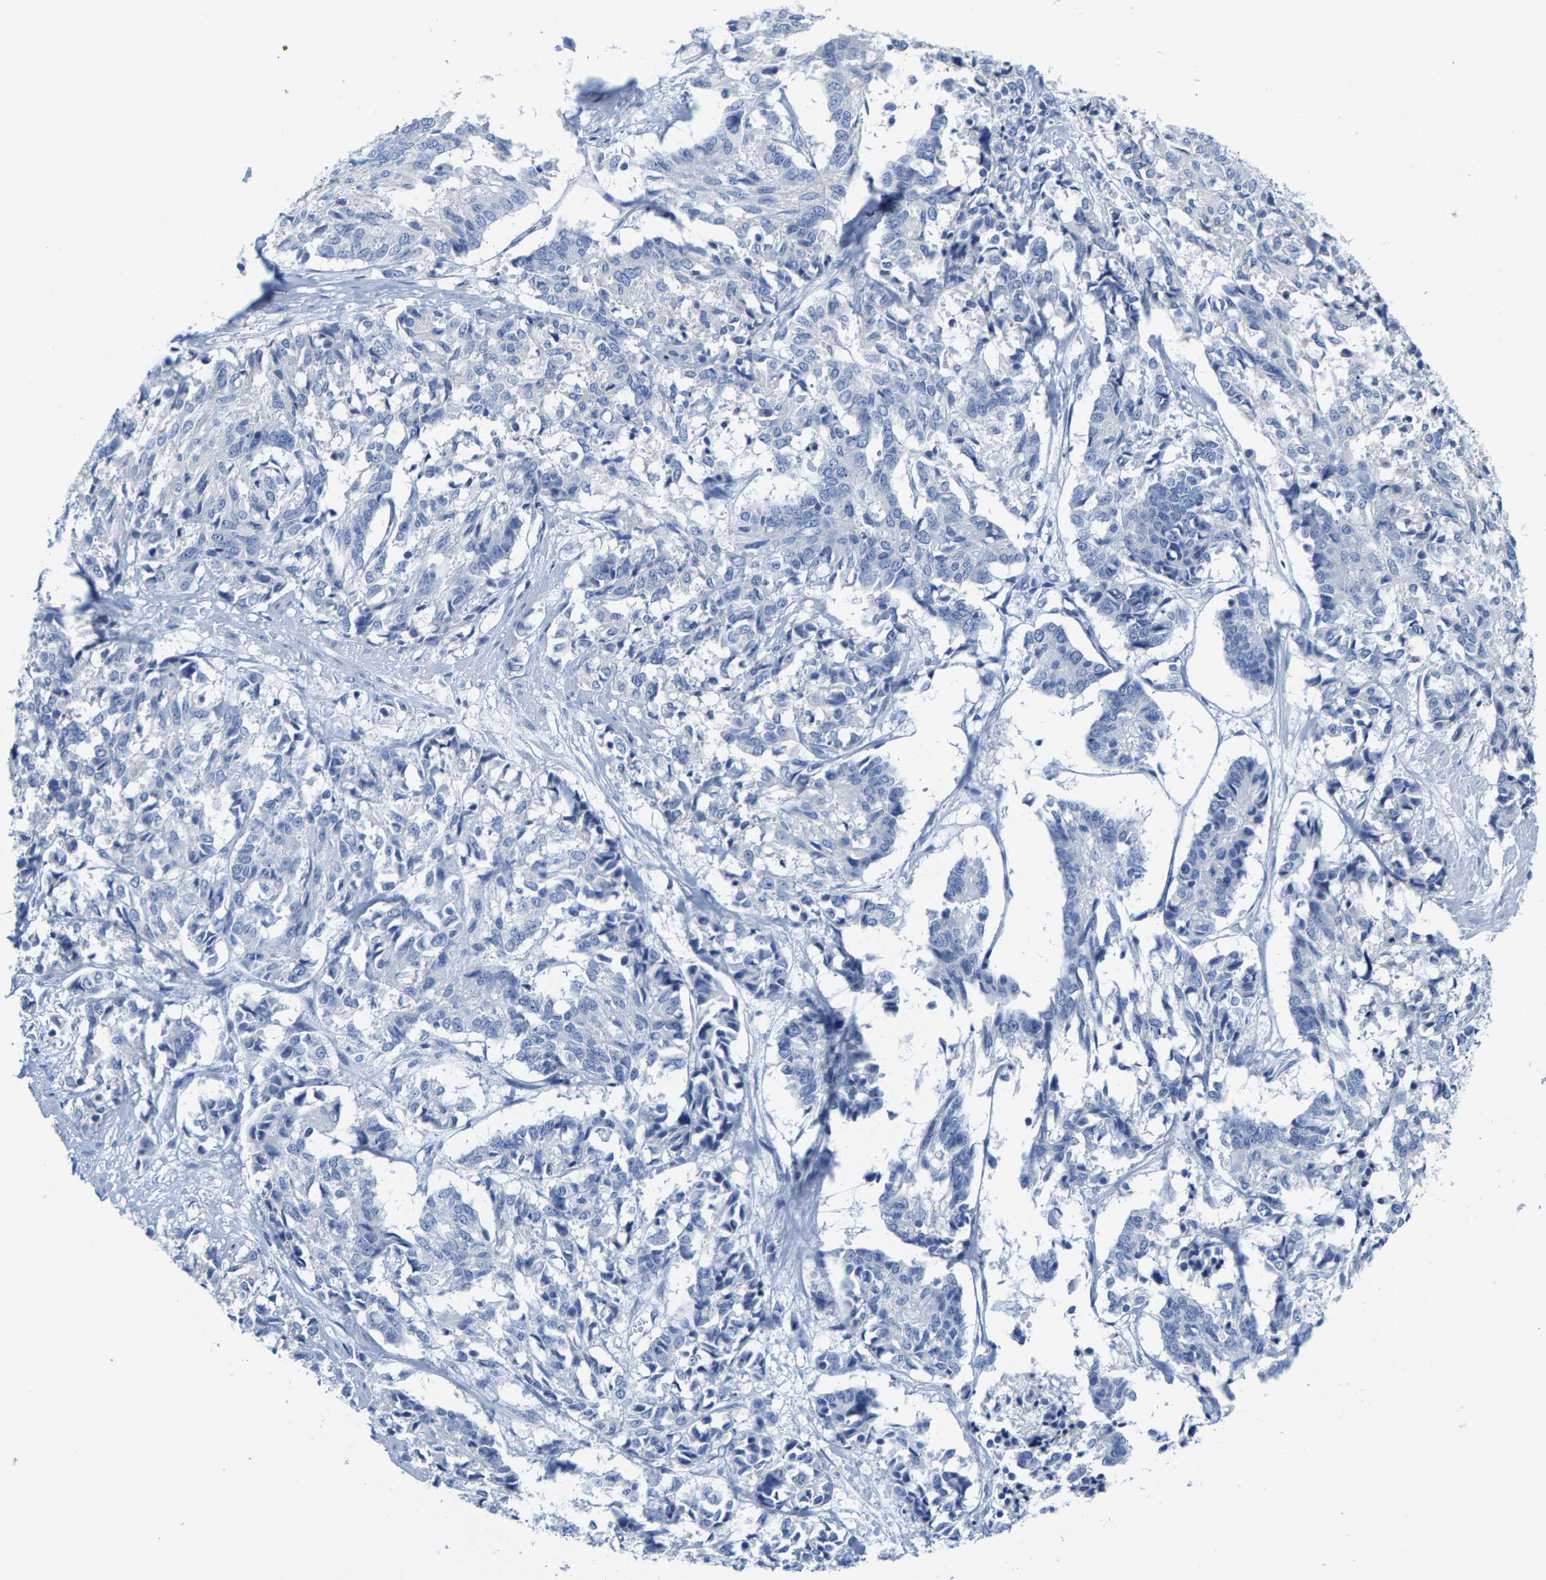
{"staining": {"intensity": "negative", "quantity": "none", "location": "none"}, "tissue": "cervical cancer", "cell_type": "Tumor cells", "image_type": "cancer", "snomed": [{"axis": "morphology", "description": "Squamous cell carcinoma, NOS"}, {"axis": "topography", "description": "Cervix"}], "caption": "Immunohistochemistry of human squamous cell carcinoma (cervical) reveals no expression in tumor cells.", "gene": "KLHL1", "patient": {"sex": "female", "age": 35}}